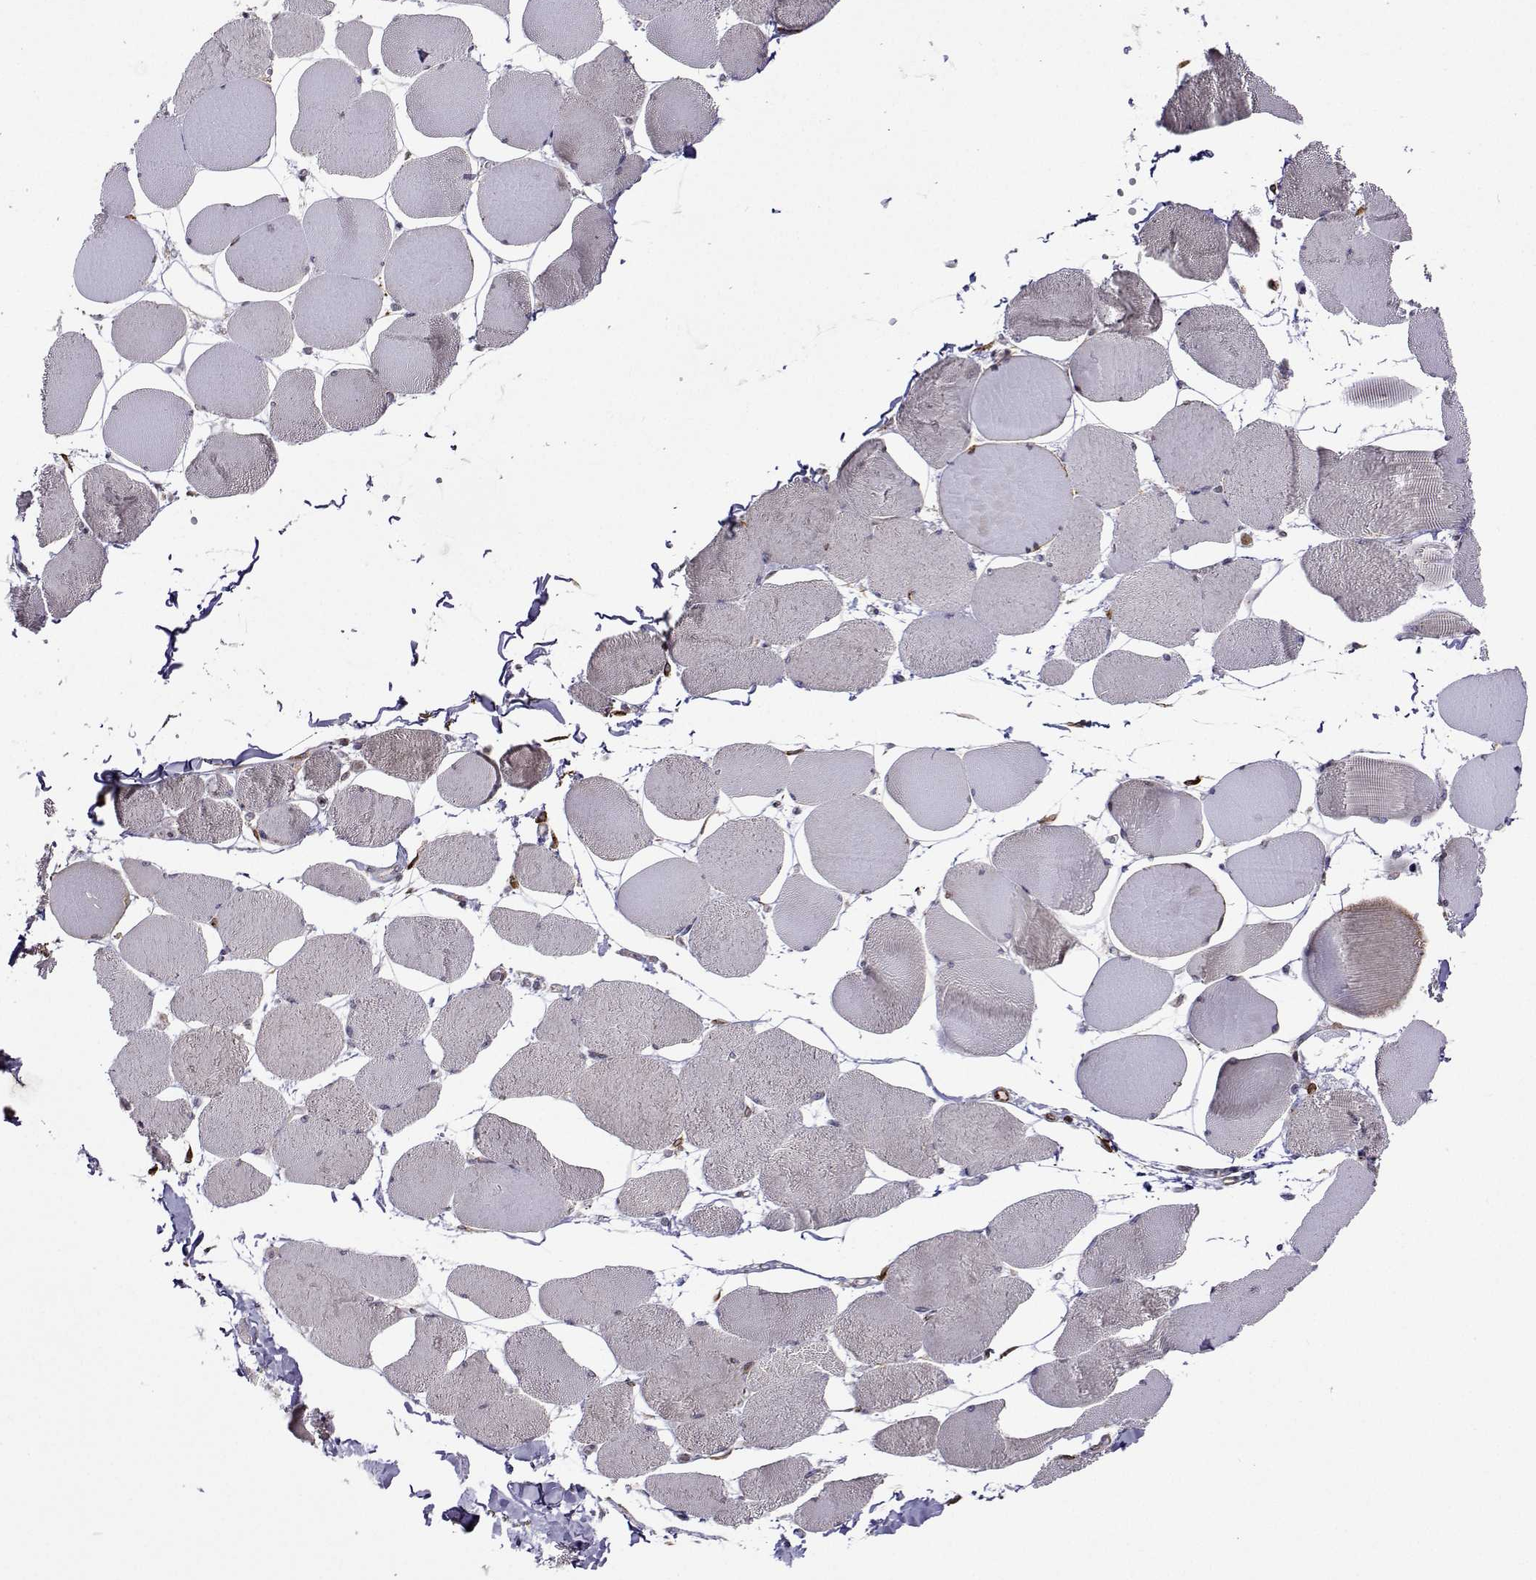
{"staining": {"intensity": "negative", "quantity": "none", "location": "none"}, "tissue": "skeletal muscle", "cell_type": "Myocytes", "image_type": "normal", "snomed": [{"axis": "morphology", "description": "Normal tissue, NOS"}, {"axis": "topography", "description": "Skeletal muscle"}], "caption": "Immunohistochemistry image of unremarkable skeletal muscle stained for a protein (brown), which reveals no positivity in myocytes.", "gene": "PGRMC2", "patient": {"sex": "female", "age": 75}}